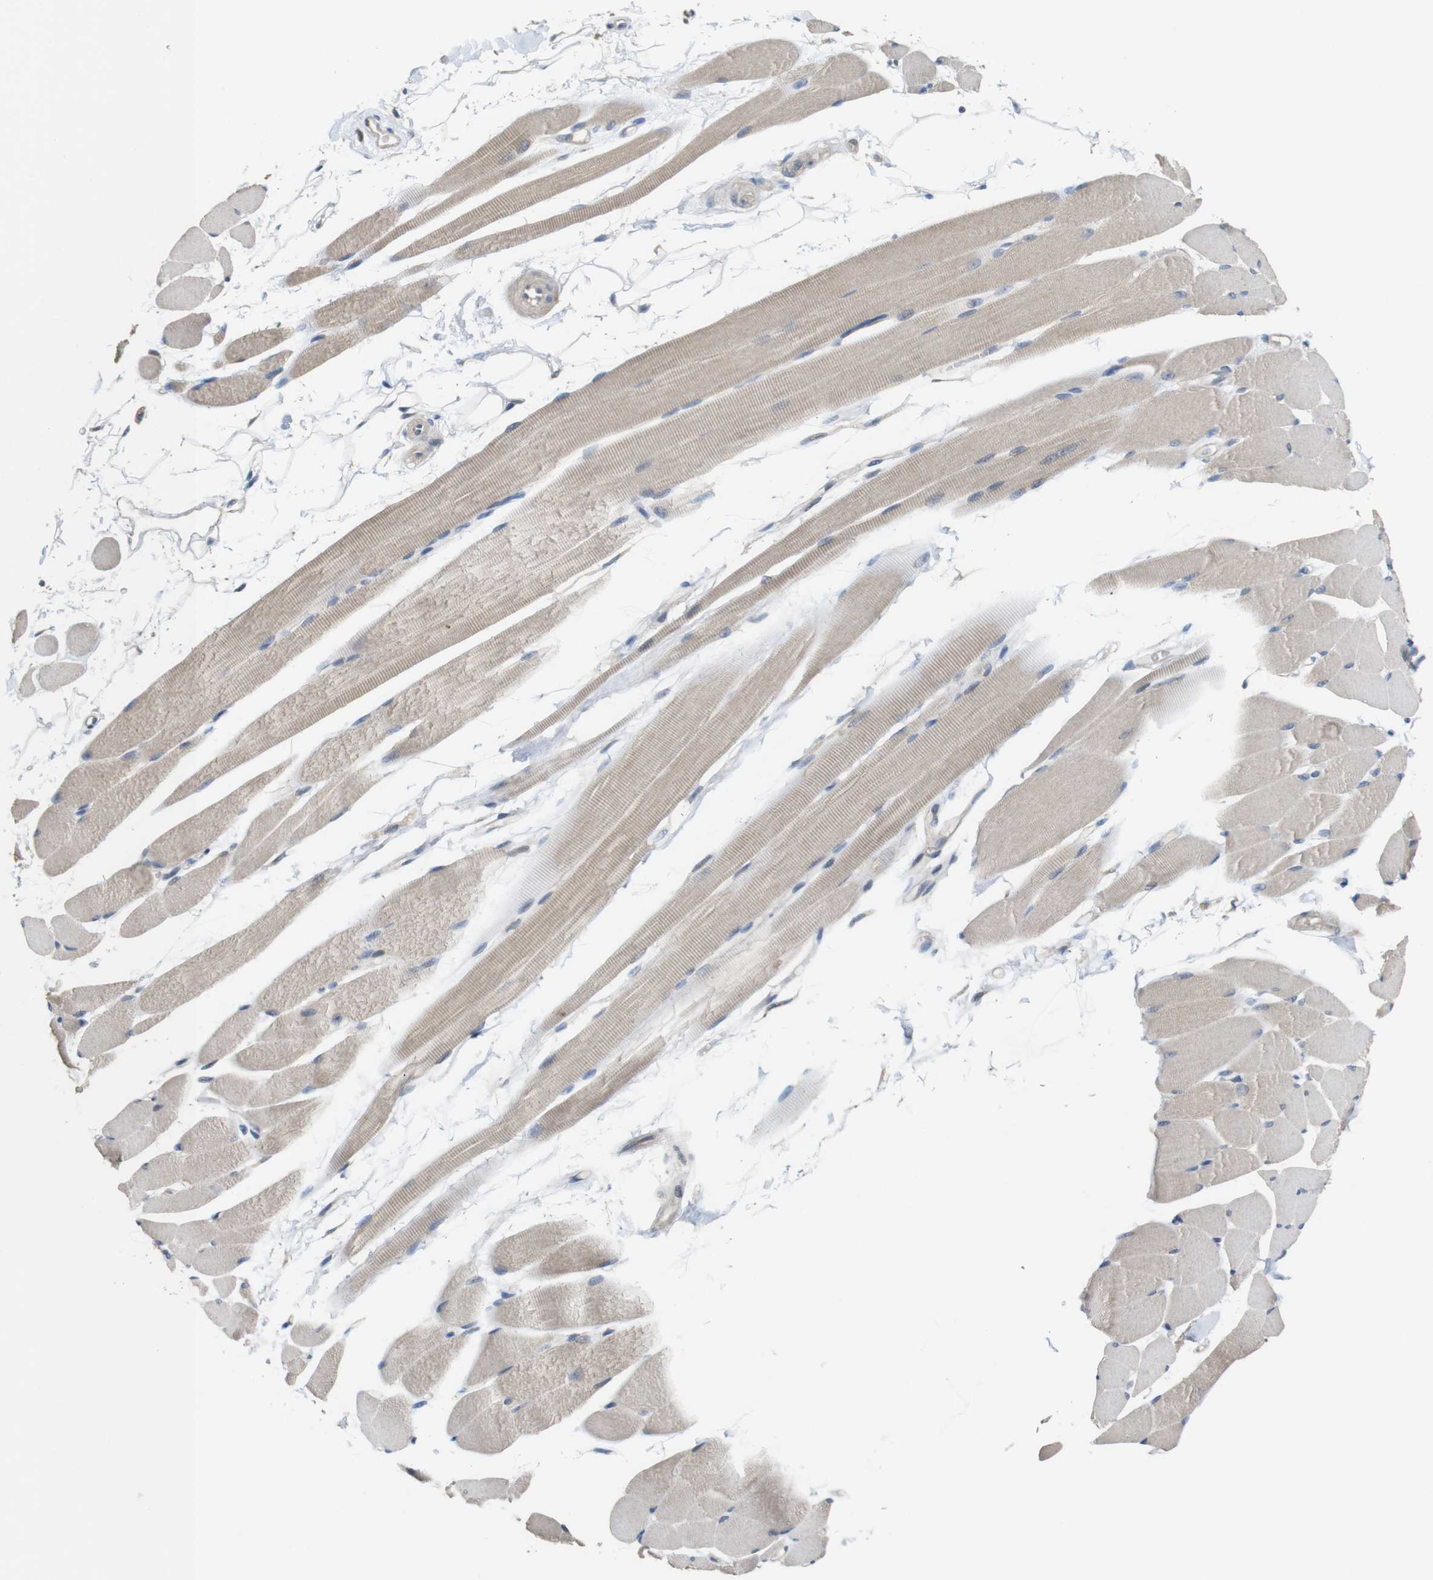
{"staining": {"intensity": "weak", "quantity": ">75%", "location": "cytoplasmic/membranous"}, "tissue": "skeletal muscle", "cell_type": "Myocytes", "image_type": "normal", "snomed": [{"axis": "morphology", "description": "Normal tissue, NOS"}, {"axis": "topography", "description": "Skeletal muscle"}, {"axis": "topography", "description": "Peripheral nerve tissue"}], "caption": "Immunohistochemical staining of unremarkable skeletal muscle shows weak cytoplasmic/membranous protein positivity in approximately >75% of myocytes.", "gene": "CDC34", "patient": {"sex": "female", "age": 84}}